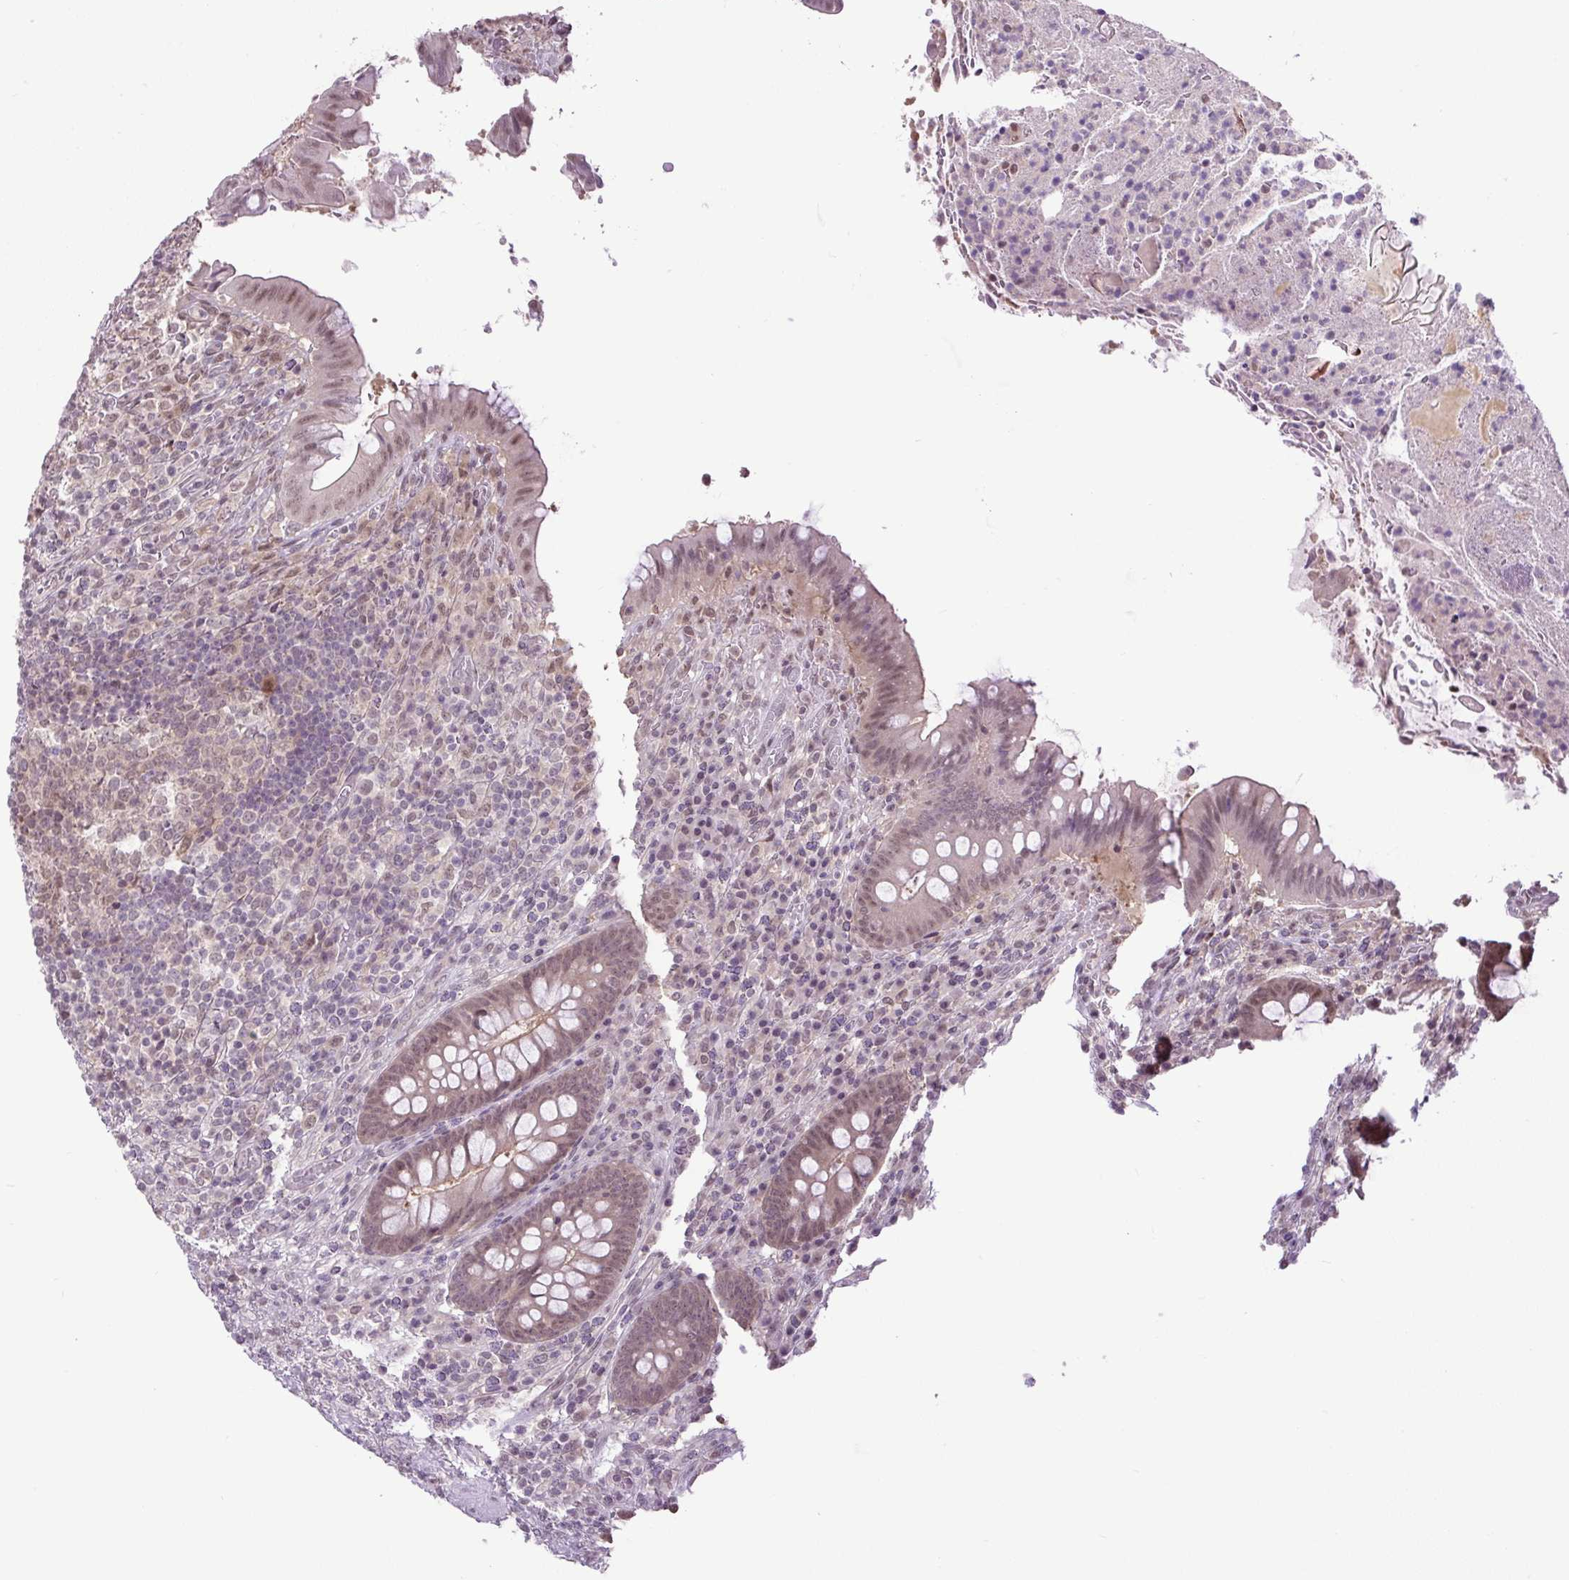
{"staining": {"intensity": "weak", "quantity": "25%-75%", "location": "cytoplasmic/membranous,nuclear"}, "tissue": "appendix", "cell_type": "Glandular cells", "image_type": "normal", "snomed": [{"axis": "morphology", "description": "Normal tissue, NOS"}, {"axis": "topography", "description": "Appendix"}], "caption": "Unremarkable appendix reveals weak cytoplasmic/membranous,nuclear expression in about 25%-75% of glandular cells Ihc stains the protein of interest in brown and the nuclei are stained blue..", "gene": "SGTA", "patient": {"sex": "female", "age": 43}}